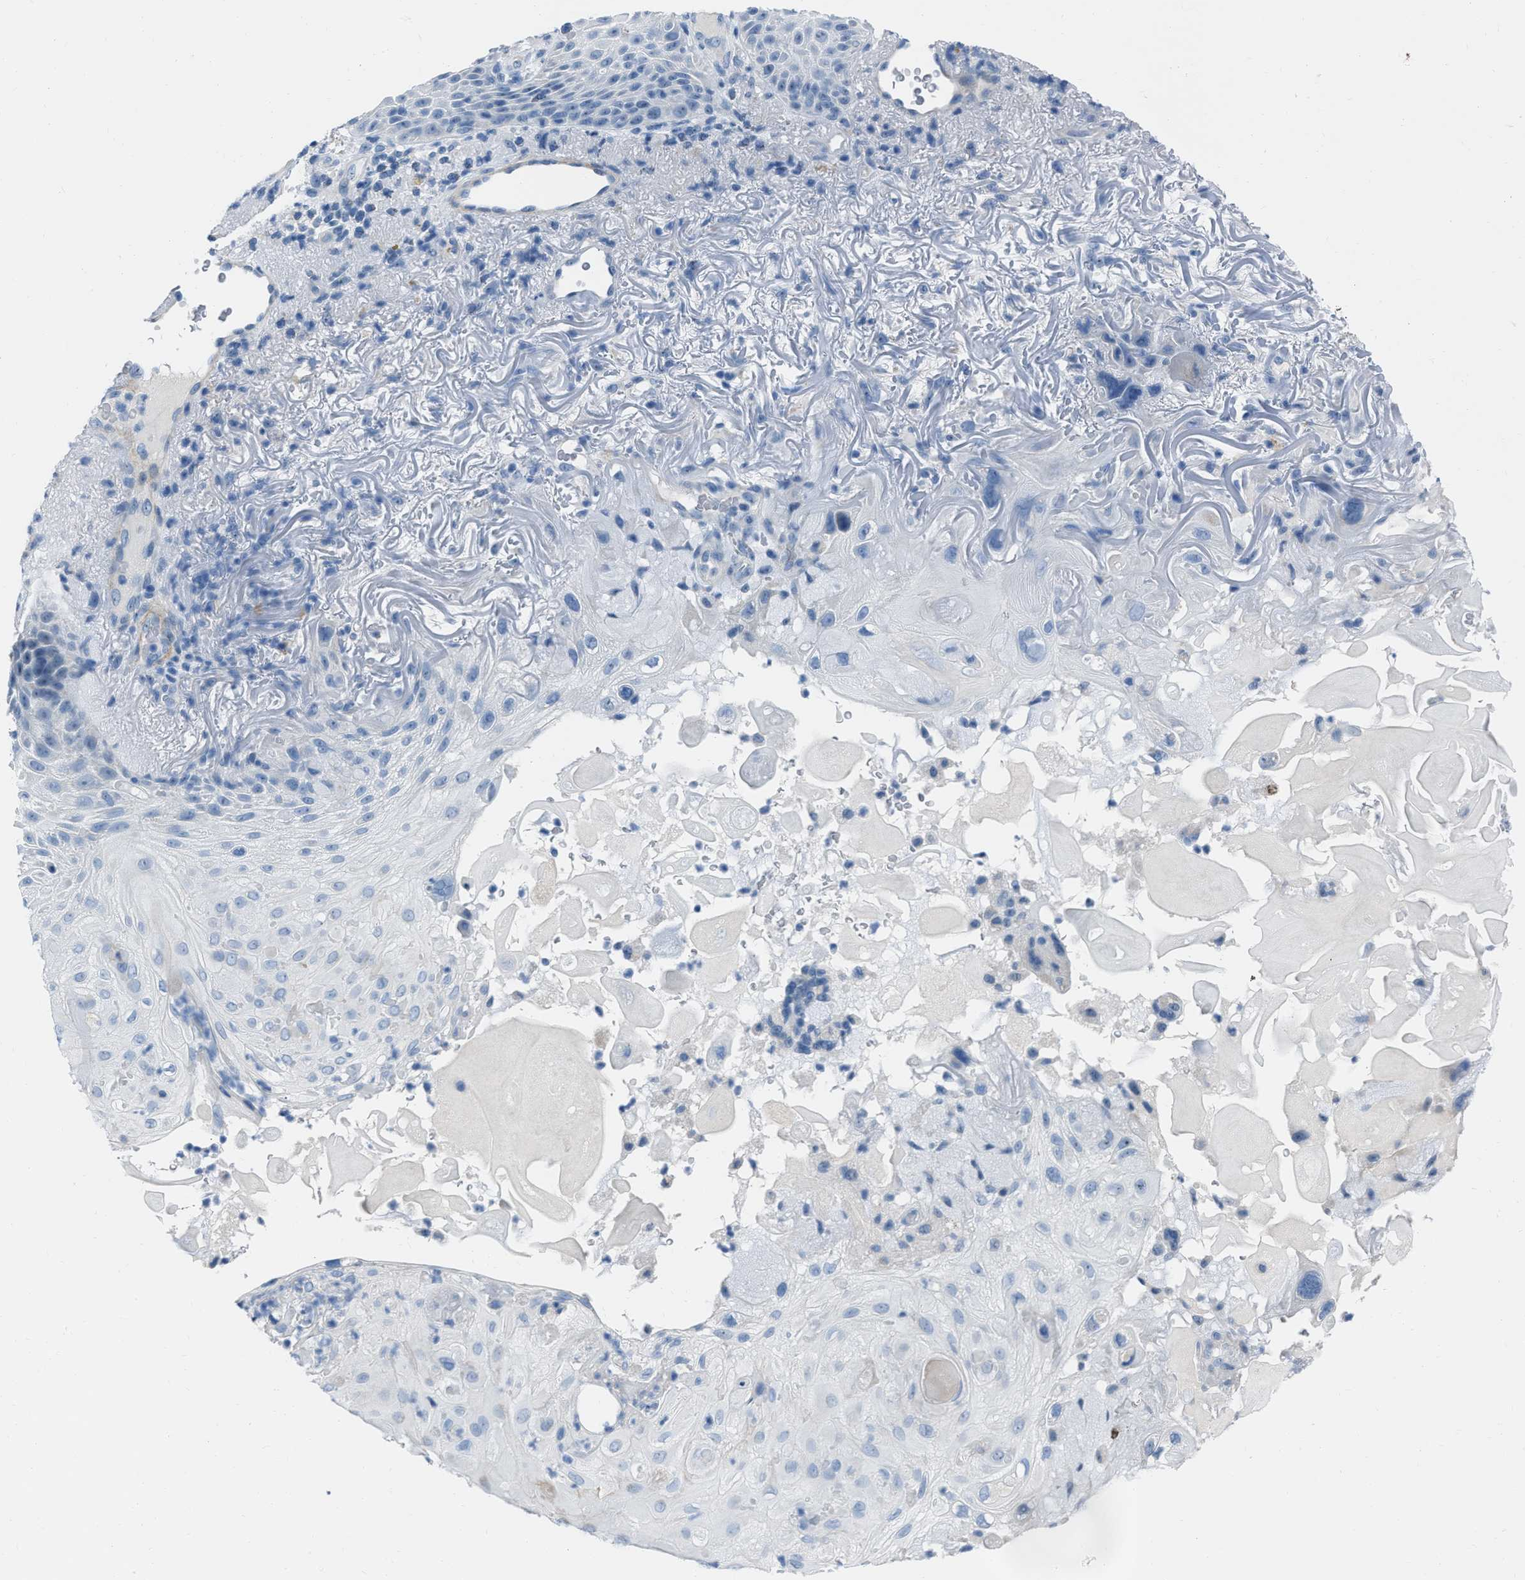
{"staining": {"intensity": "negative", "quantity": "none", "location": "none"}, "tissue": "skin cancer", "cell_type": "Tumor cells", "image_type": "cancer", "snomed": [{"axis": "morphology", "description": "Squamous cell carcinoma, NOS"}, {"axis": "topography", "description": "Skin"}], "caption": "High magnification brightfield microscopy of skin cancer (squamous cell carcinoma) stained with DAB (3,3'-diaminobenzidine) (brown) and counterstained with hematoxylin (blue): tumor cells show no significant positivity.", "gene": "SPATC1L", "patient": {"sex": "female", "age": 77}}